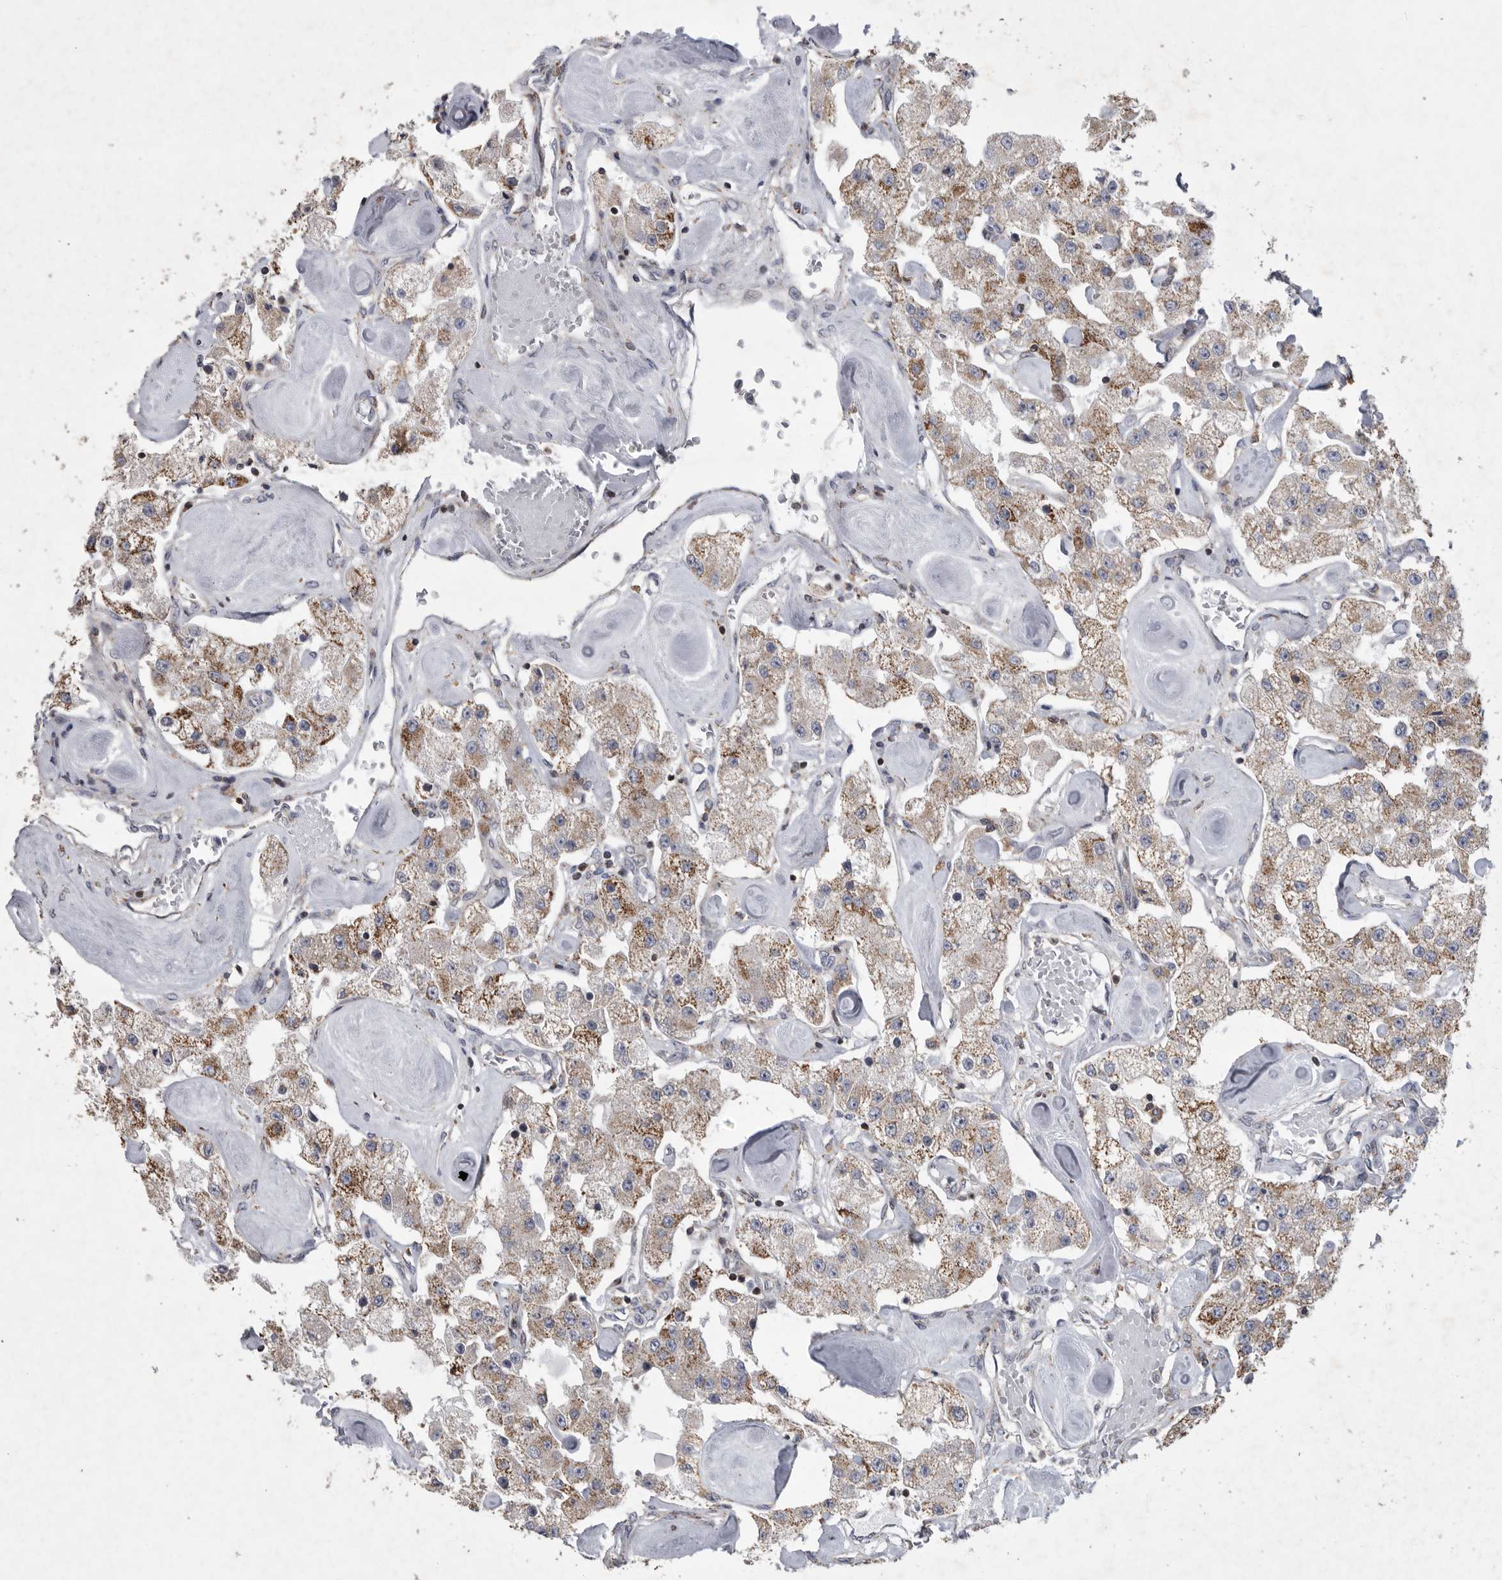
{"staining": {"intensity": "moderate", "quantity": "<25%", "location": "cytoplasmic/membranous"}, "tissue": "carcinoid", "cell_type": "Tumor cells", "image_type": "cancer", "snomed": [{"axis": "morphology", "description": "Carcinoid, malignant, NOS"}, {"axis": "topography", "description": "Pancreas"}], "caption": "A low amount of moderate cytoplasmic/membranous expression is present in about <25% of tumor cells in malignant carcinoid tissue.", "gene": "MPZL1", "patient": {"sex": "male", "age": 41}}